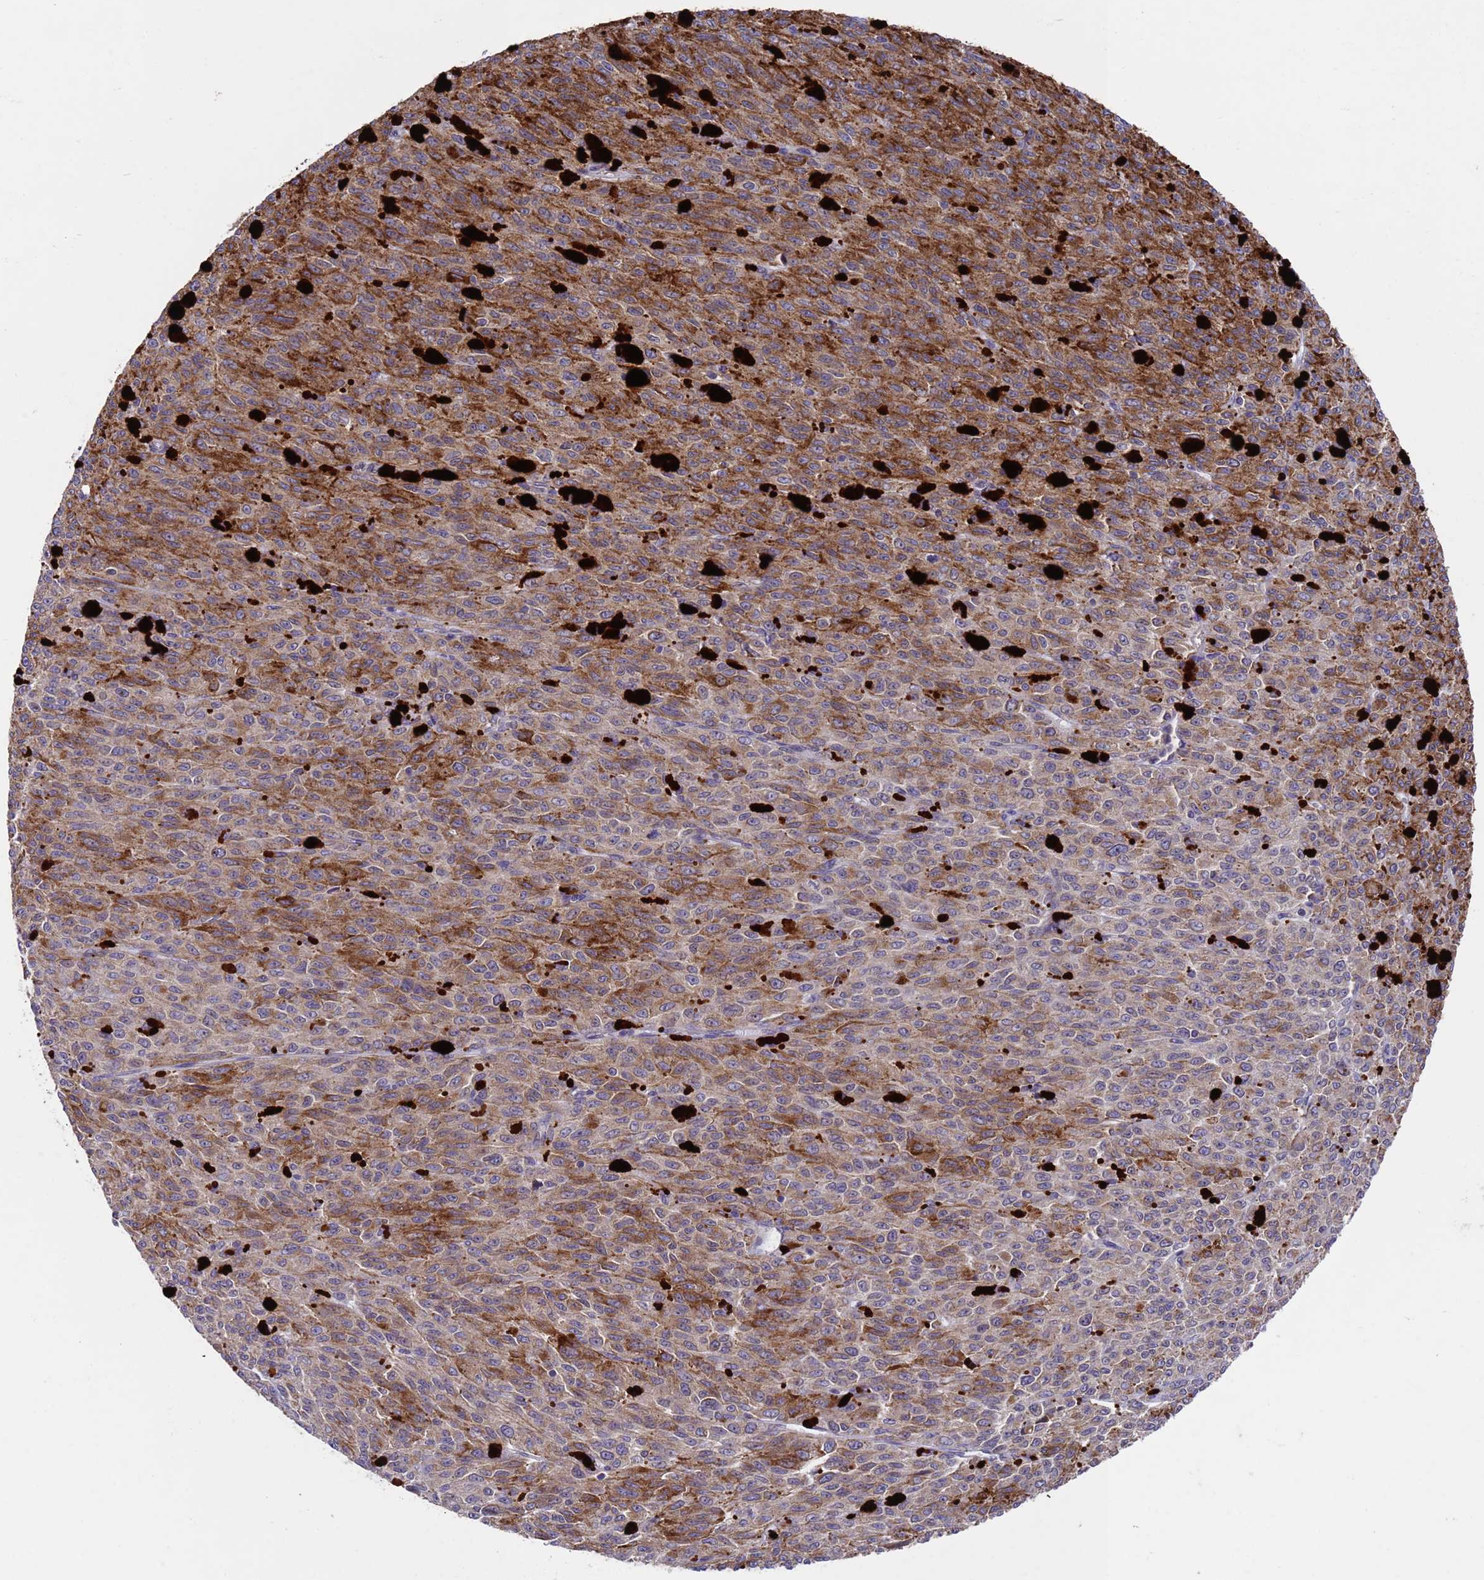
{"staining": {"intensity": "moderate", "quantity": "25%-75%", "location": "cytoplasmic/membranous"}, "tissue": "melanoma", "cell_type": "Tumor cells", "image_type": "cancer", "snomed": [{"axis": "morphology", "description": "Malignant melanoma, NOS"}, {"axis": "topography", "description": "Skin"}], "caption": "DAB (3,3'-diaminobenzidine) immunohistochemical staining of melanoma shows moderate cytoplasmic/membranous protein expression in approximately 25%-75% of tumor cells. (DAB IHC with brightfield microscopy, high magnification).", "gene": "DCAF12L2", "patient": {"sex": "female", "age": 52}}